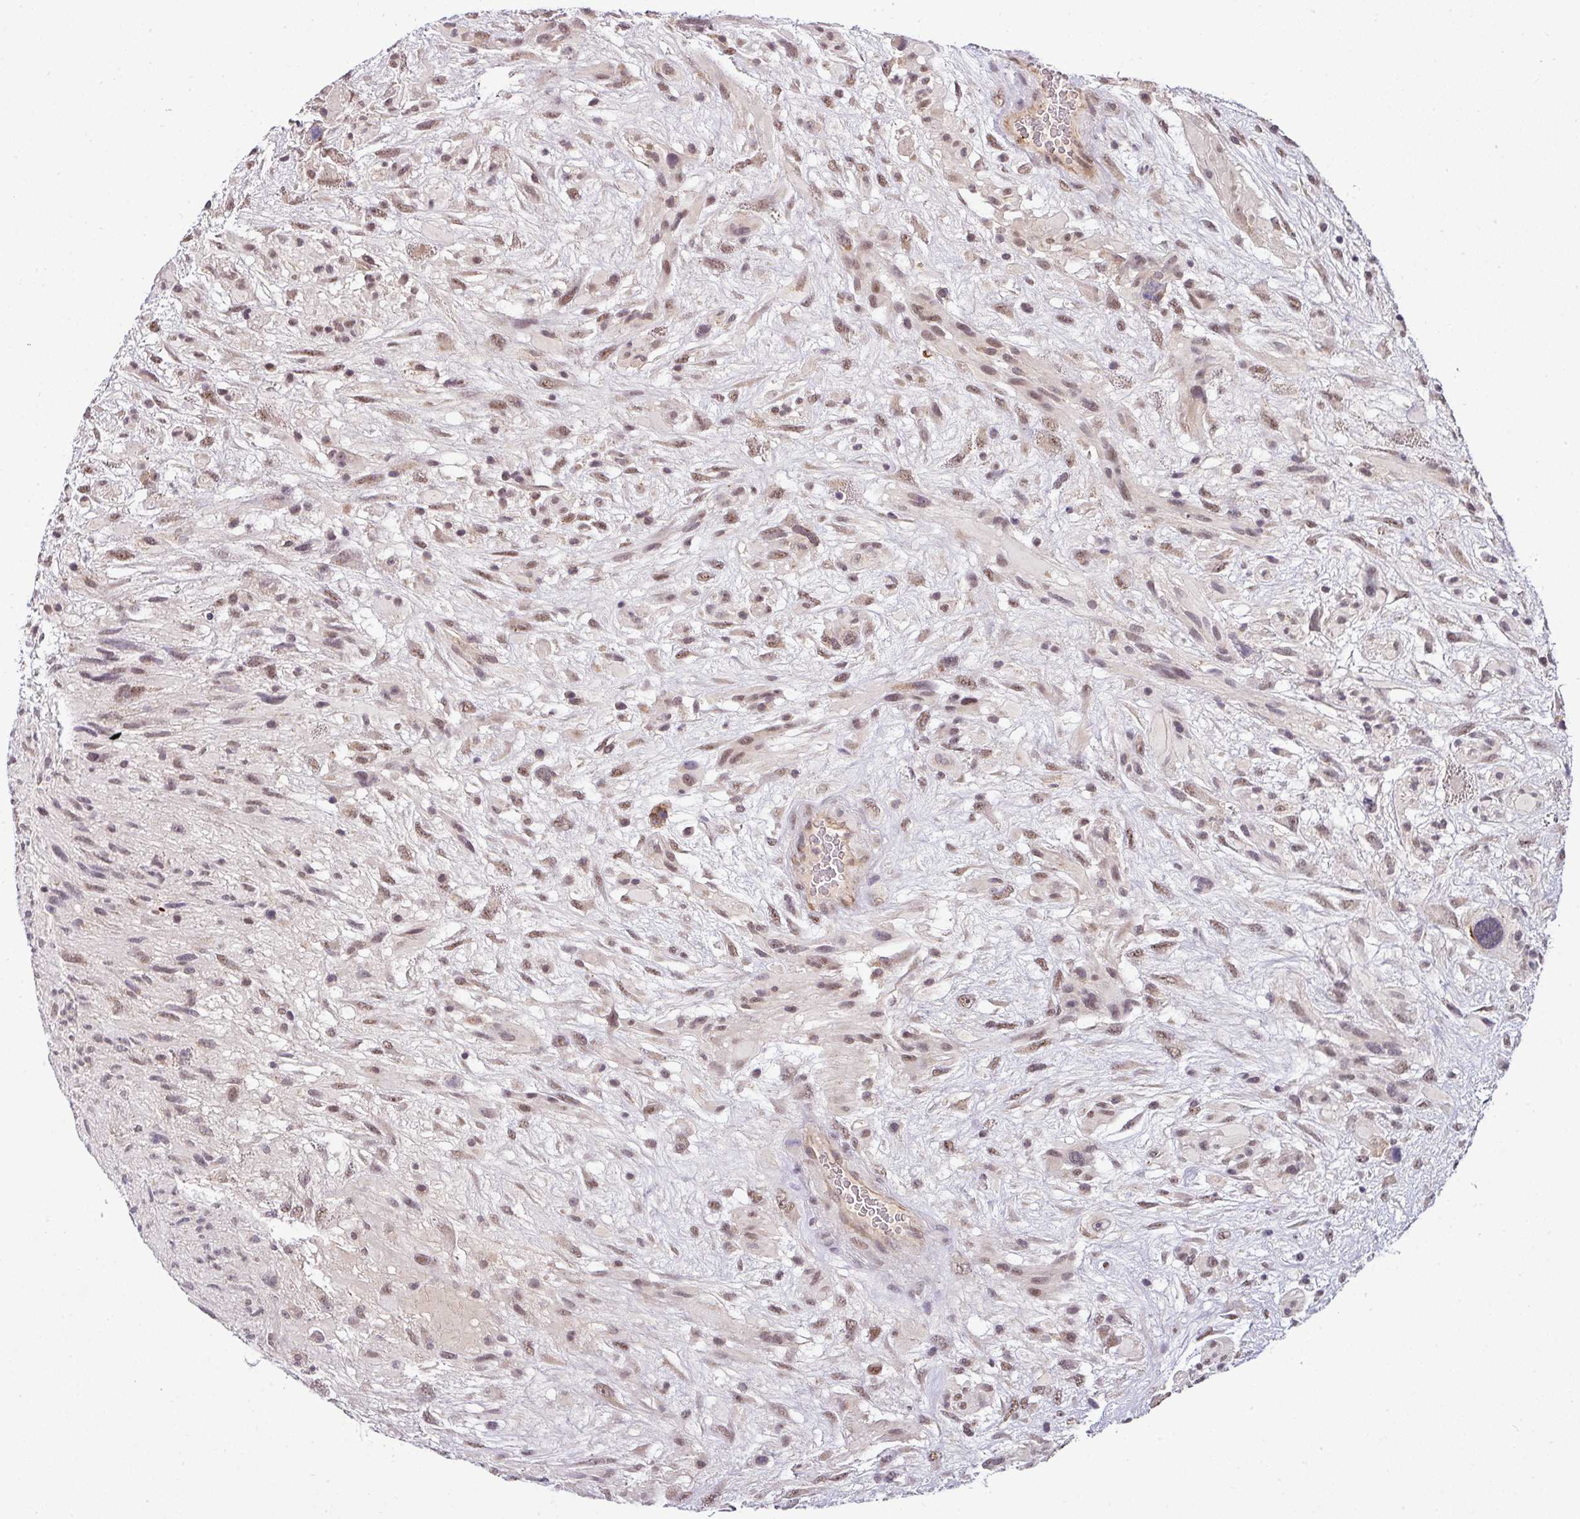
{"staining": {"intensity": "moderate", "quantity": ">75%", "location": "nuclear"}, "tissue": "glioma", "cell_type": "Tumor cells", "image_type": "cancer", "snomed": [{"axis": "morphology", "description": "Glioma, malignant, High grade"}, {"axis": "topography", "description": "Brain"}], "caption": "A micrograph showing moderate nuclear positivity in about >75% of tumor cells in malignant high-grade glioma, as visualized by brown immunohistochemical staining.", "gene": "NAPSA", "patient": {"sex": "male", "age": 61}}